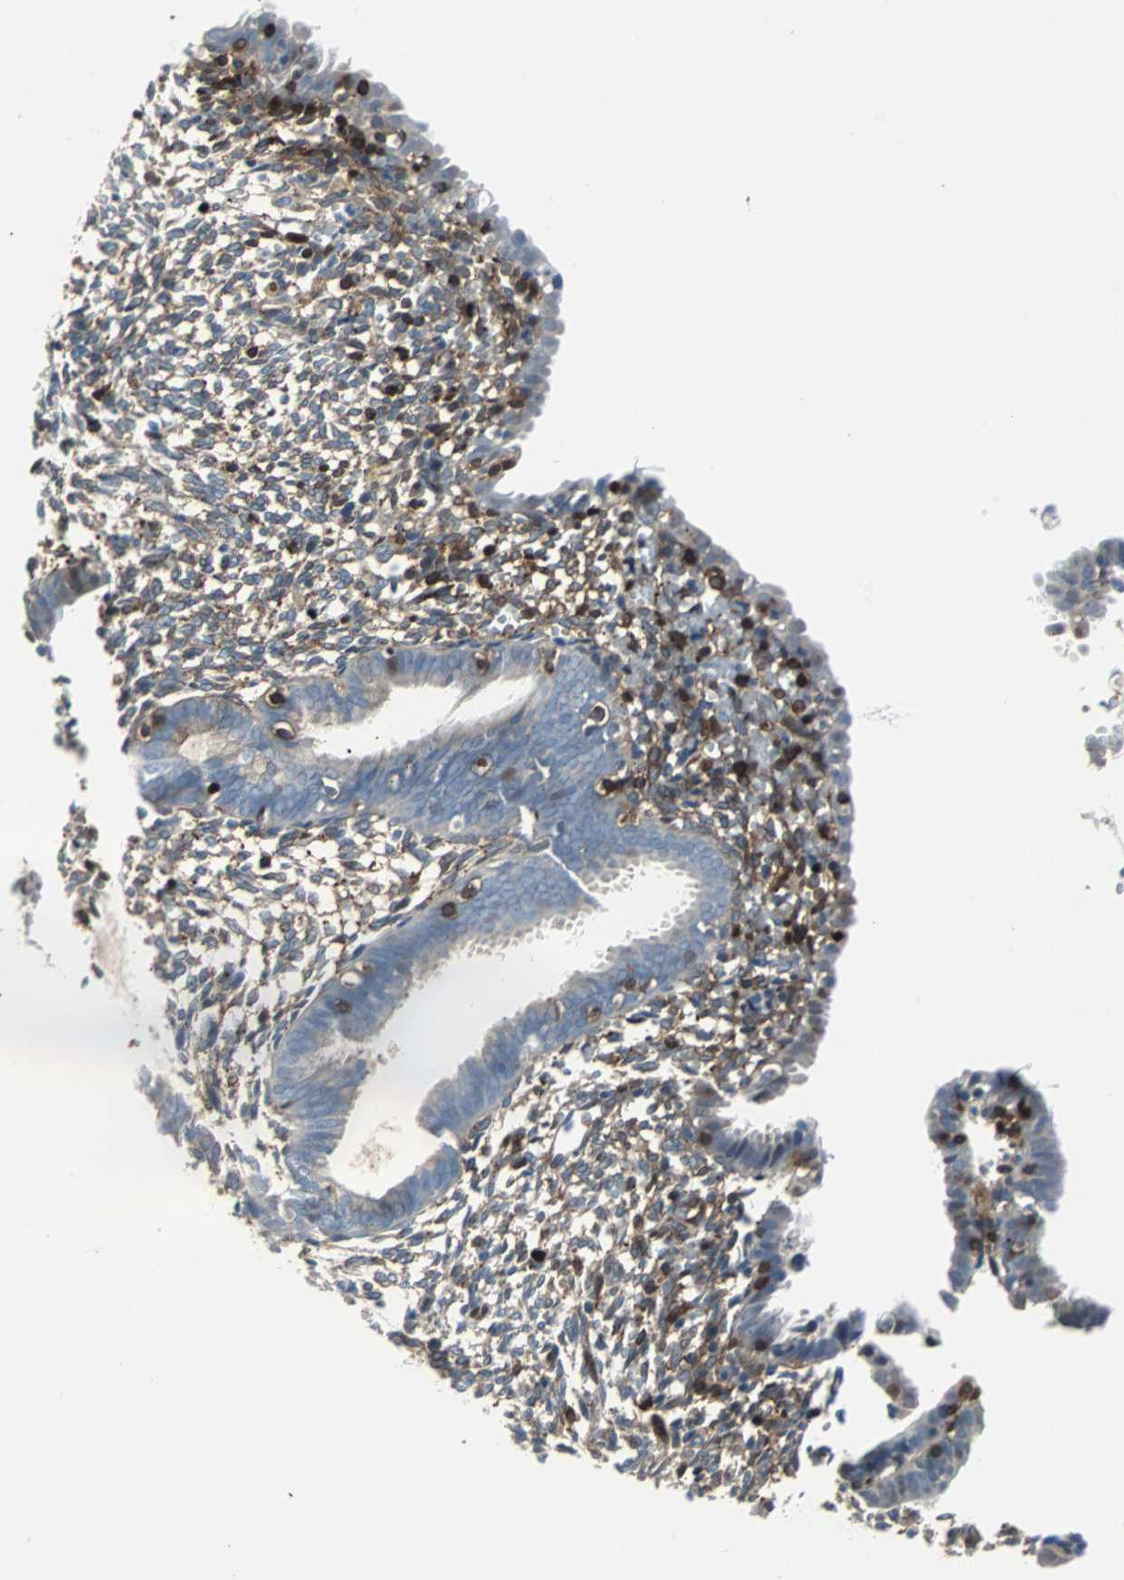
{"staining": {"intensity": "moderate", "quantity": ">75%", "location": "cytoplasmic/membranous"}, "tissue": "endometrium", "cell_type": "Cells in endometrial stroma", "image_type": "normal", "snomed": [{"axis": "morphology", "description": "Normal tissue, NOS"}, {"axis": "morphology", "description": "Atrophy, NOS"}, {"axis": "topography", "description": "Uterus"}, {"axis": "topography", "description": "Endometrium"}], "caption": "Protein expression analysis of normal human endometrium reveals moderate cytoplasmic/membranous staining in about >75% of cells in endometrial stroma.", "gene": "RELA", "patient": {"sex": "female", "age": 68}}